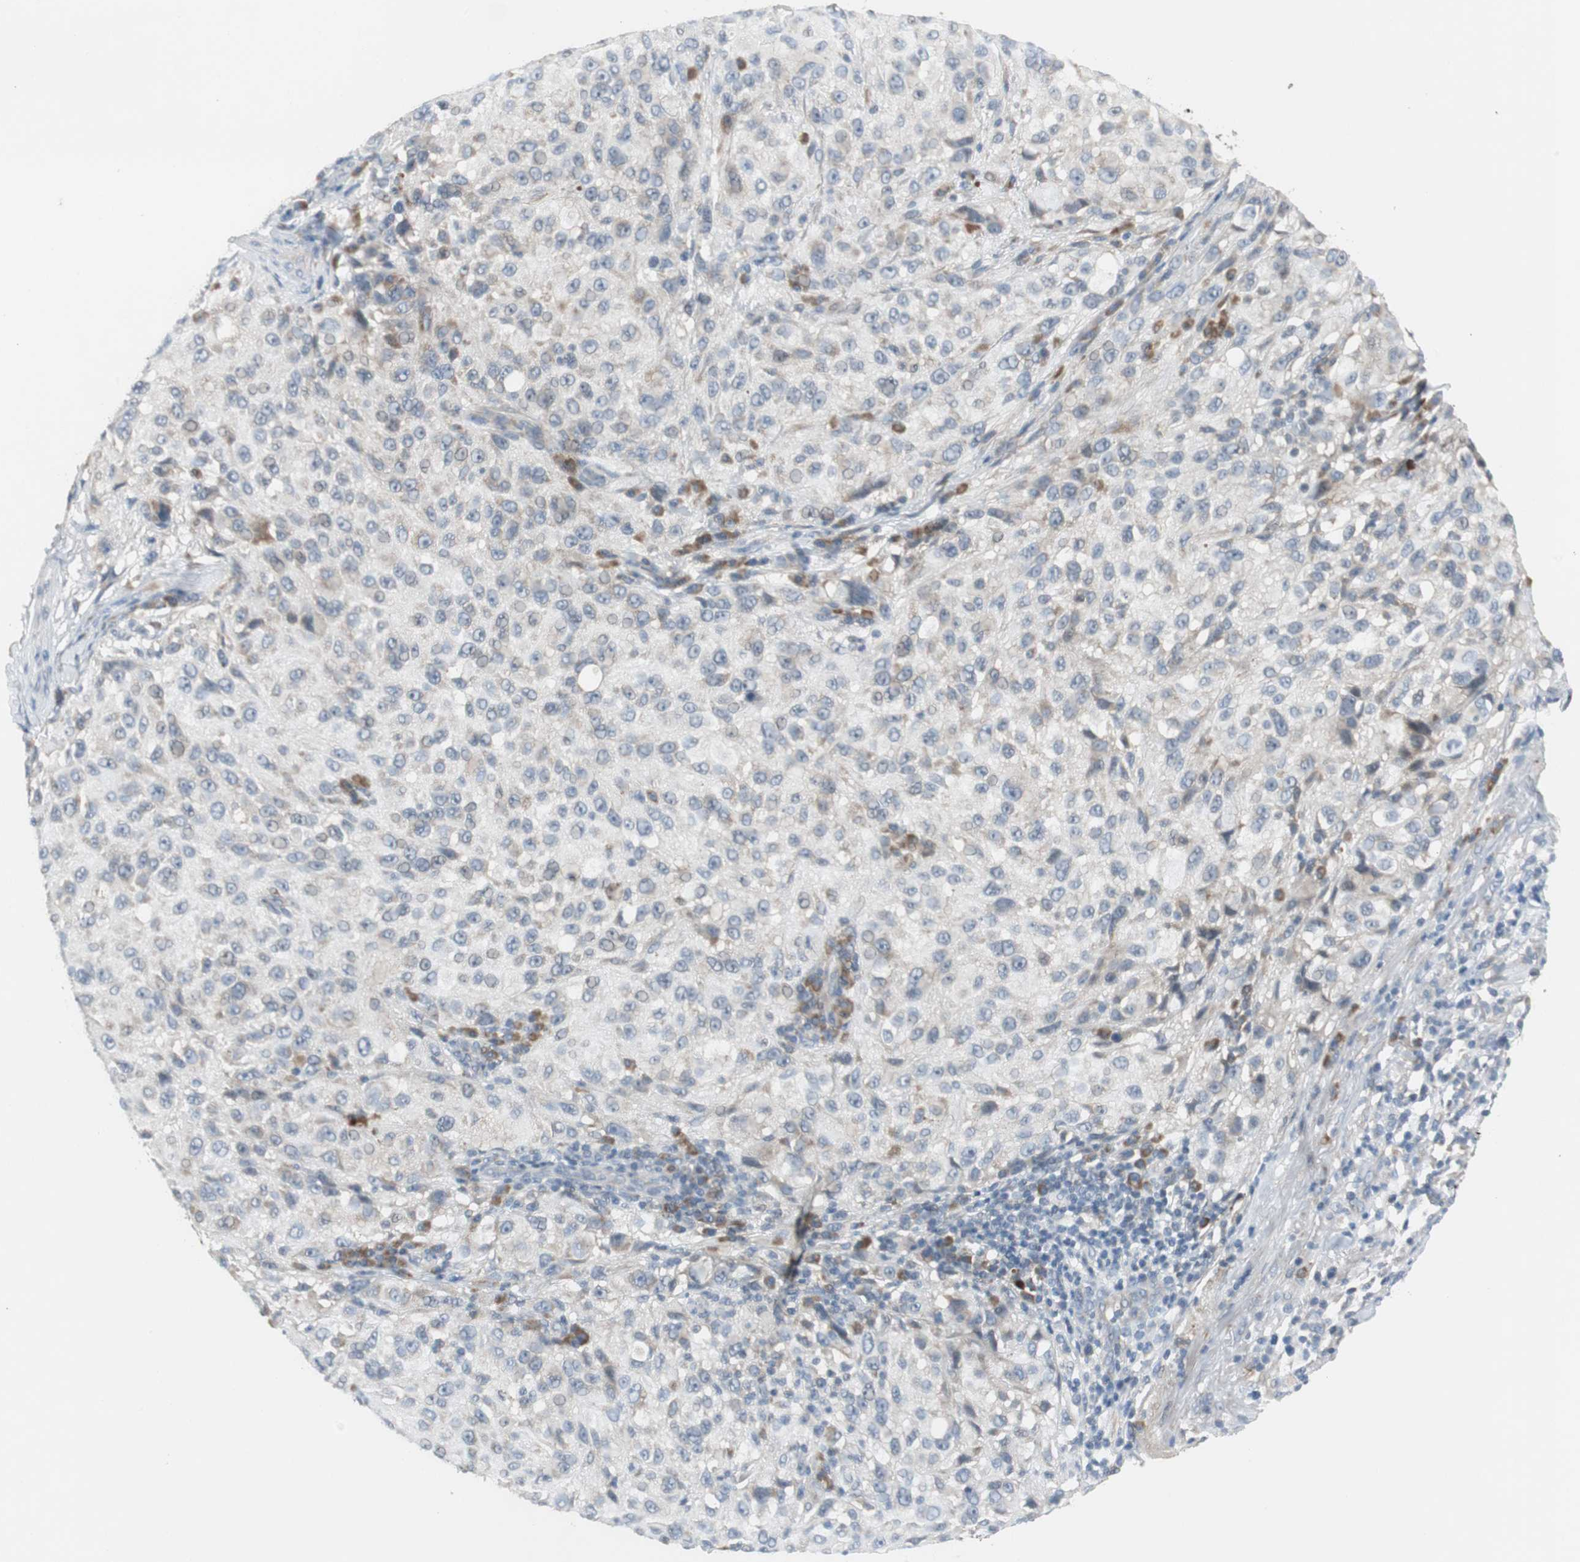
{"staining": {"intensity": "negative", "quantity": "none", "location": "none"}, "tissue": "melanoma", "cell_type": "Tumor cells", "image_type": "cancer", "snomed": [{"axis": "morphology", "description": "Necrosis, NOS"}, {"axis": "morphology", "description": "Malignant melanoma, NOS"}, {"axis": "topography", "description": "Skin"}], "caption": "Tumor cells are negative for brown protein staining in melanoma. (DAB IHC visualized using brightfield microscopy, high magnification).", "gene": "MYT1", "patient": {"sex": "female", "age": 87}}